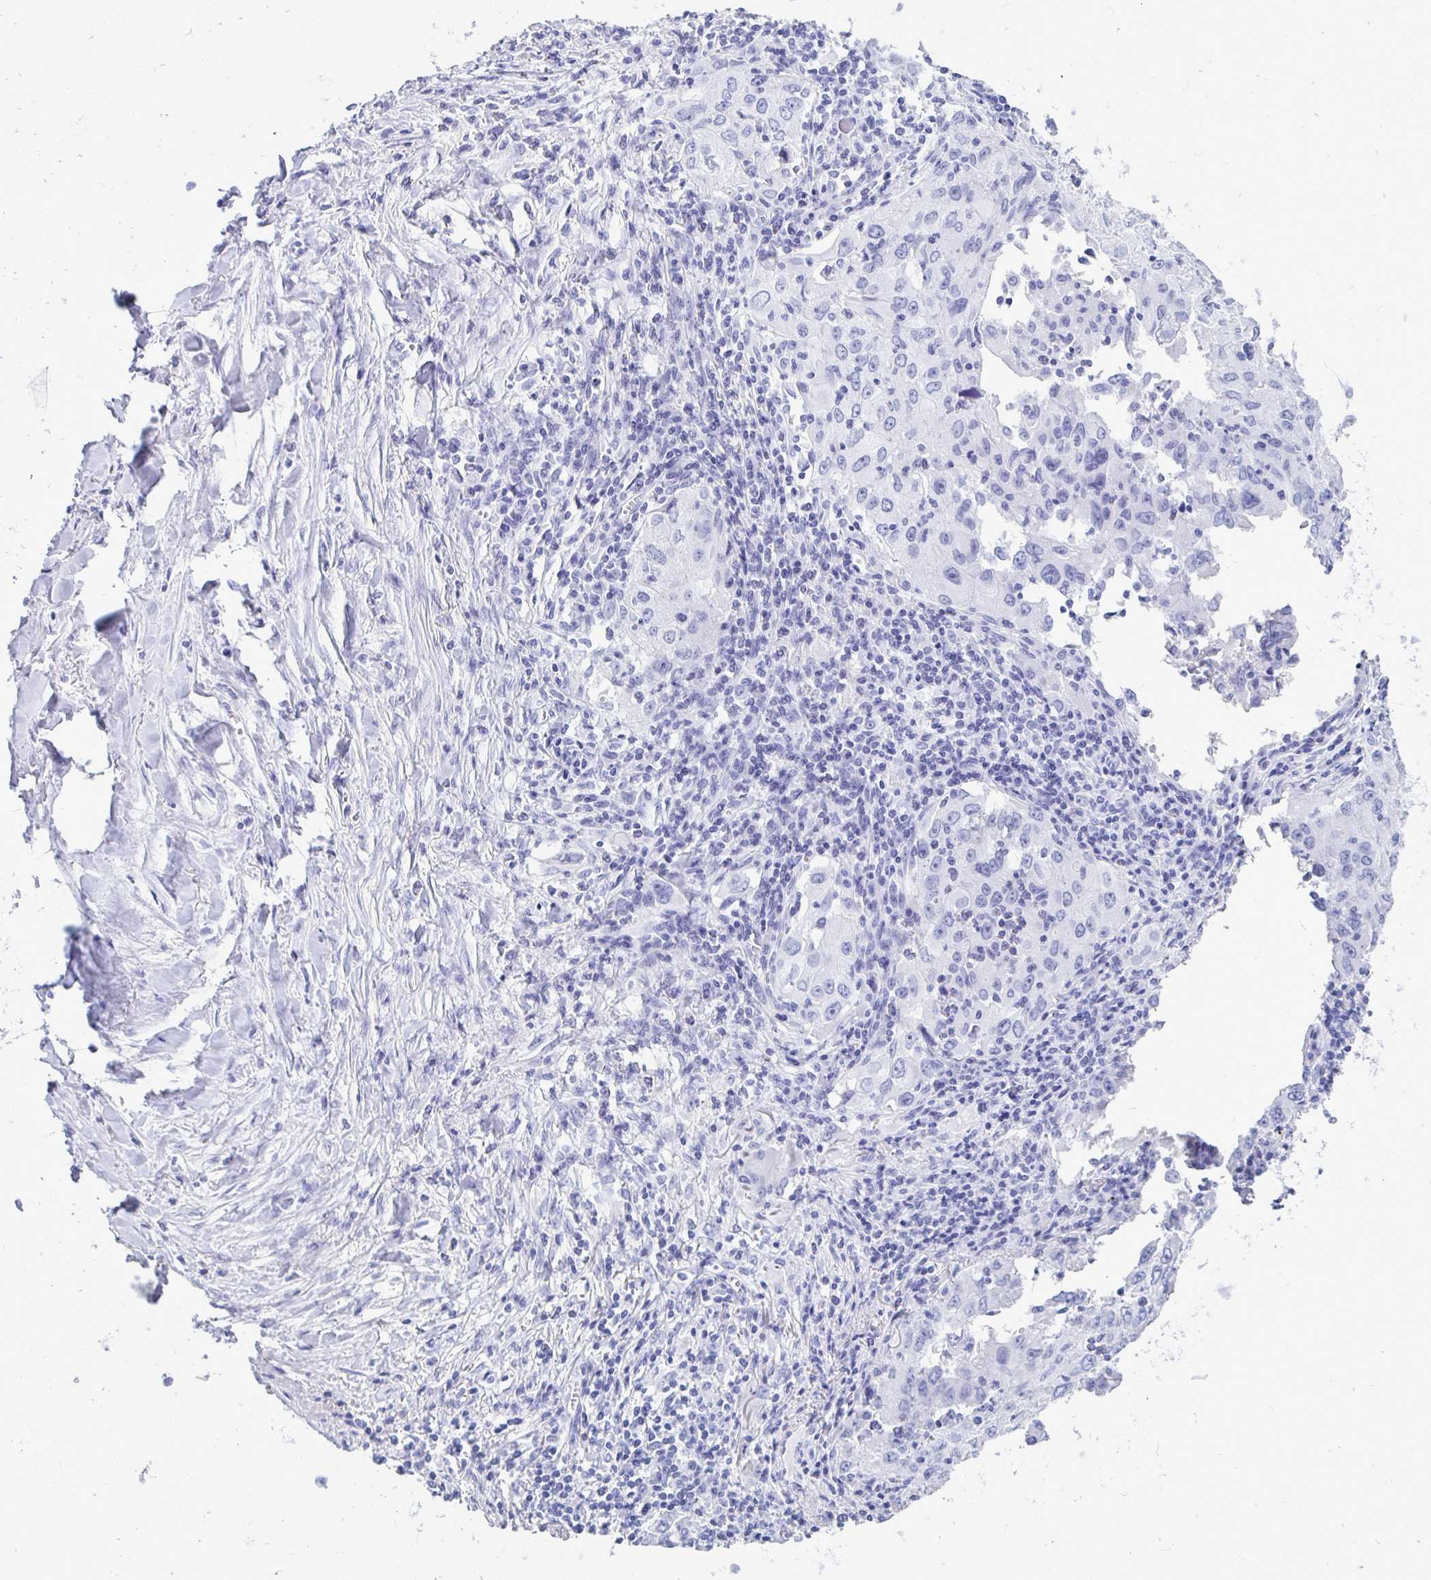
{"staining": {"intensity": "negative", "quantity": "none", "location": "none"}, "tissue": "lung cancer", "cell_type": "Tumor cells", "image_type": "cancer", "snomed": [{"axis": "morphology", "description": "Adenocarcinoma, NOS"}, {"axis": "morphology", "description": "Adenocarcinoma, metastatic, NOS"}, {"axis": "topography", "description": "Lymph node"}, {"axis": "topography", "description": "Lung"}], "caption": "There is no significant expression in tumor cells of lung metastatic adenocarcinoma.", "gene": "OR10R2", "patient": {"sex": "female", "age": 42}}